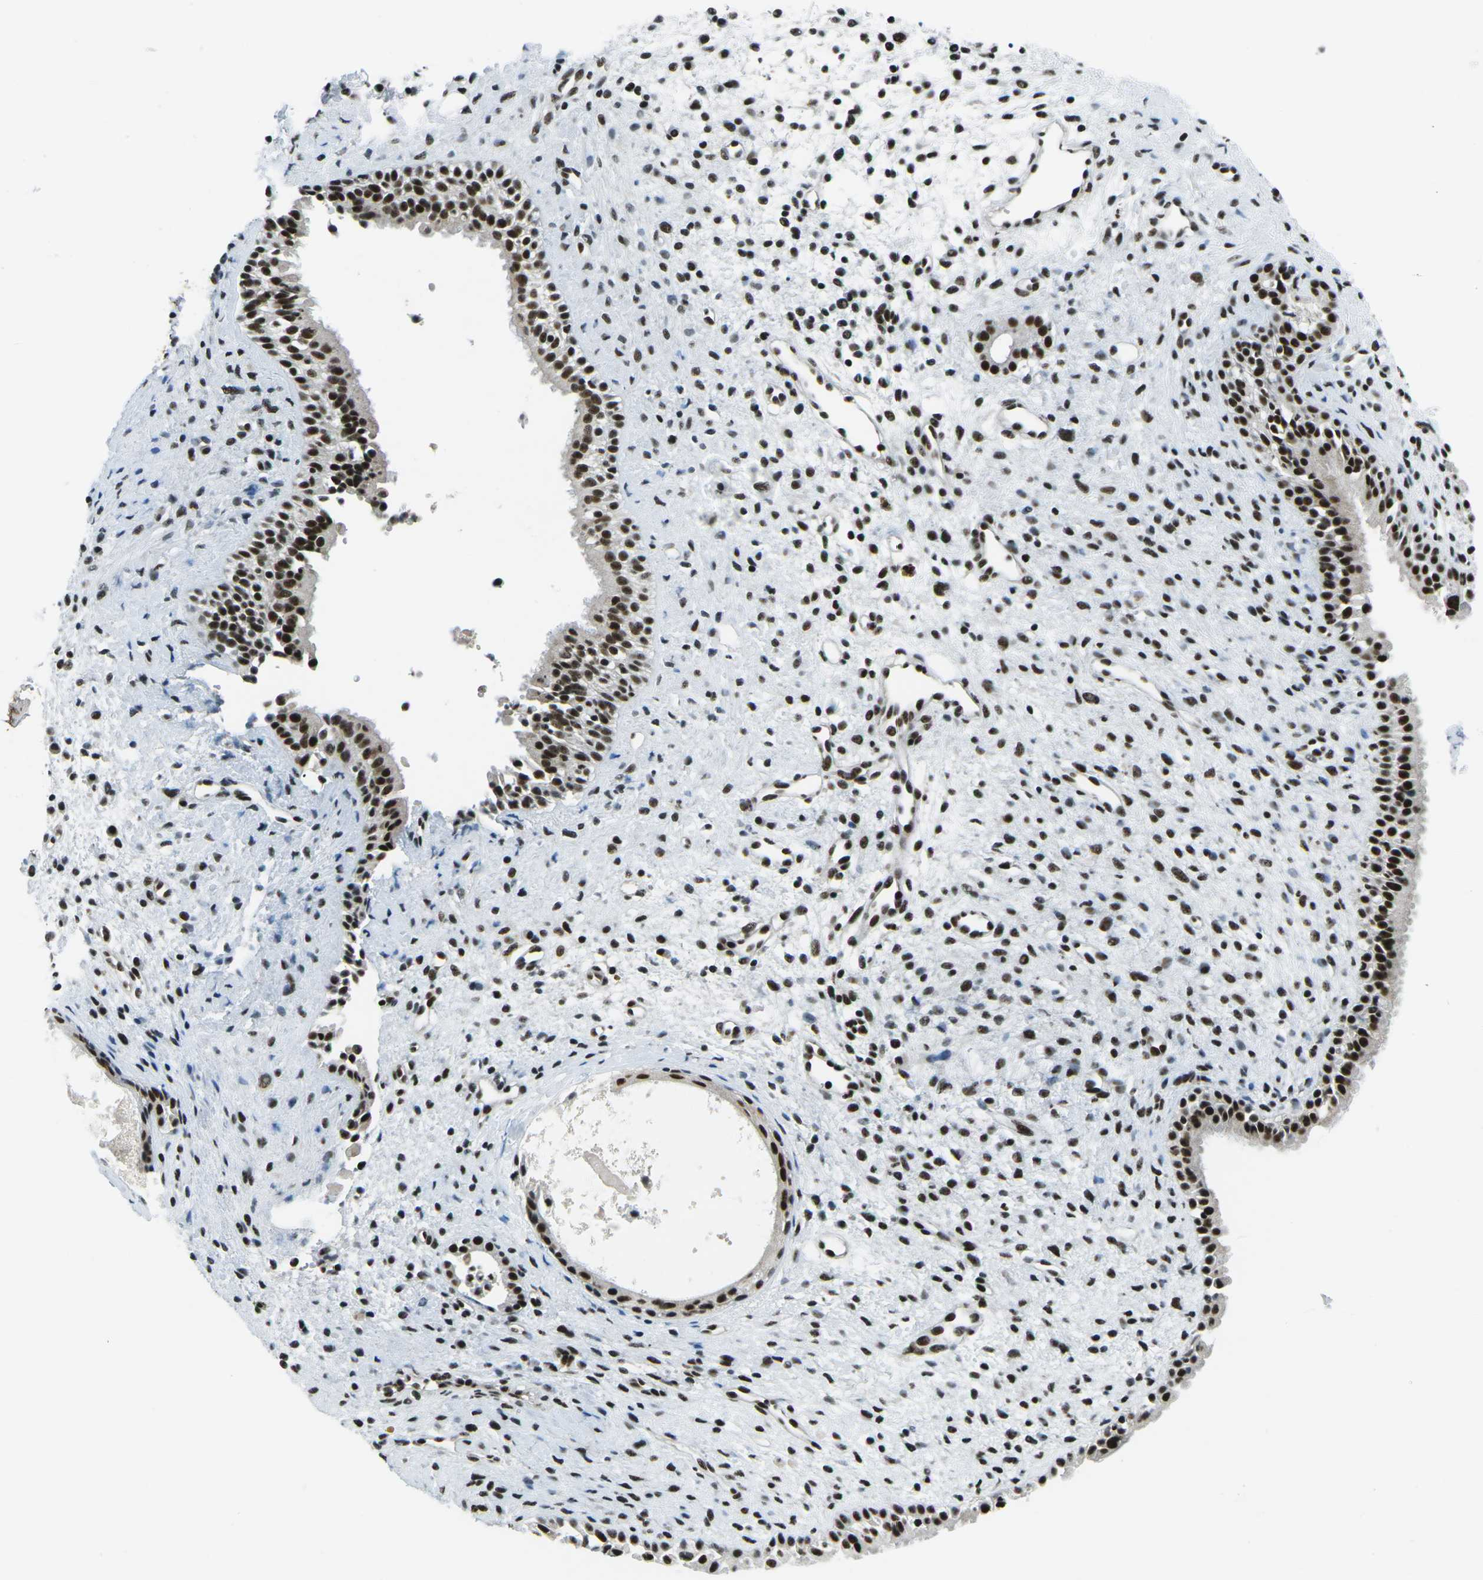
{"staining": {"intensity": "strong", "quantity": ">75%", "location": "nuclear"}, "tissue": "nasopharynx", "cell_type": "Respiratory epithelial cells", "image_type": "normal", "snomed": [{"axis": "morphology", "description": "Normal tissue, NOS"}, {"axis": "topography", "description": "Nasopharynx"}], "caption": "About >75% of respiratory epithelial cells in benign human nasopharynx exhibit strong nuclear protein positivity as visualized by brown immunohistochemical staining.", "gene": "RBL2", "patient": {"sex": "male", "age": 22}}